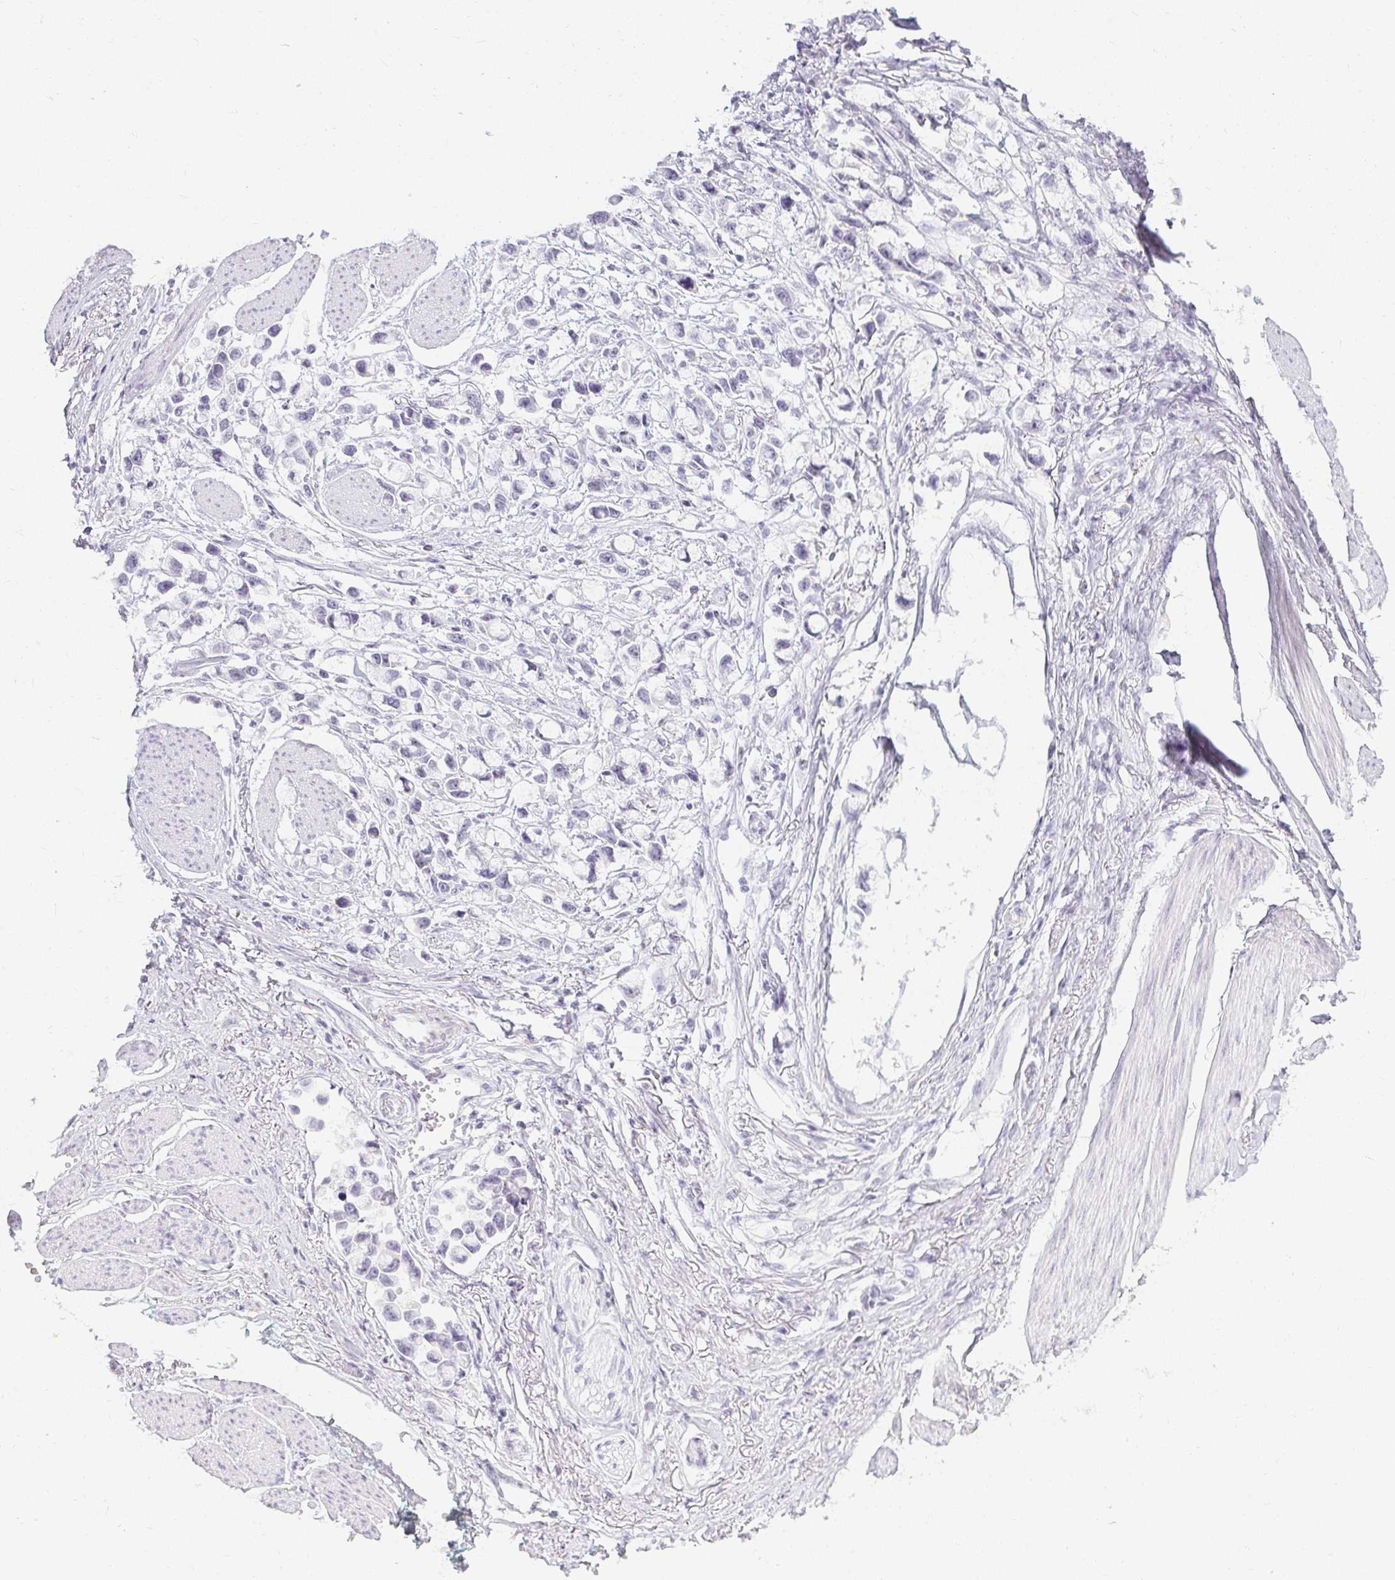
{"staining": {"intensity": "negative", "quantity": "none", "location": "none"}, "tissue": "stomach cancer", "cell_type": "Tumor cells", "image_type": "cancer", "snomed": [{"axis": "morphology", "description": "Adenocarcinoma, NOS"}, {"axis": "topography", "description": "Stomach"}], "caption": "A high-resolution histopathology image shows immunohistochemistry staining of stomach cancer, which exhibits no significant positivity in tumor cells.", "gene": "ACAN", "patient": {"sex": "female", "age": 81}}